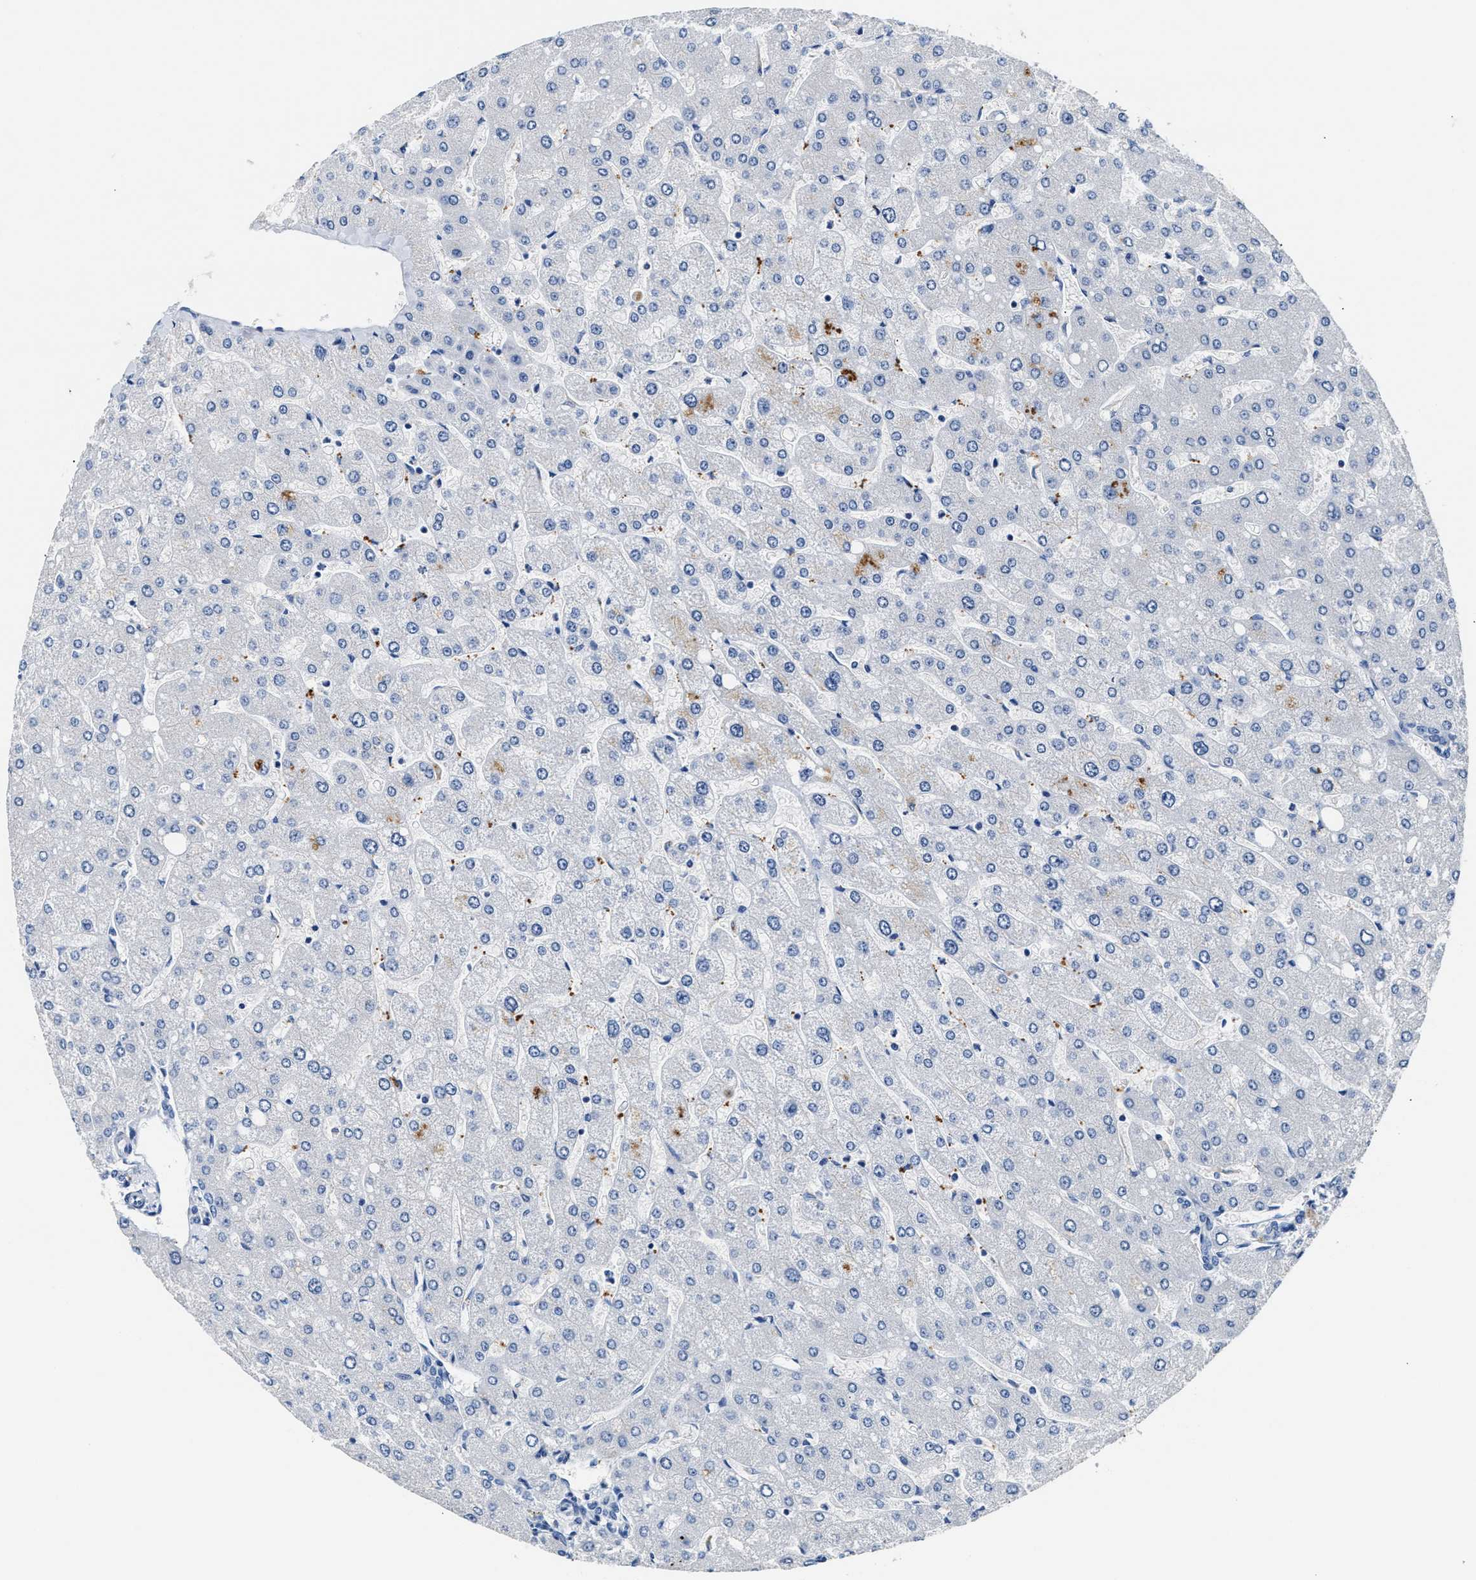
{"staining": {"intensity": "negative", "quantity": "none", "location": "none"}, "tissue": "liver", "cell_type": "Cholangiocytes", "image_type": "normal", "snomed": [{"axis": "morphology", "description": "Normal tissue, NOS"}, {"axis": "topography", "description": "Liver"}], "caption": "Cholangiocytes are negative for protein expression in benign human liver. Nuclei are stained in blue.", "gene": "TUT7", "patient": {"sex": "male", "age": 55}}